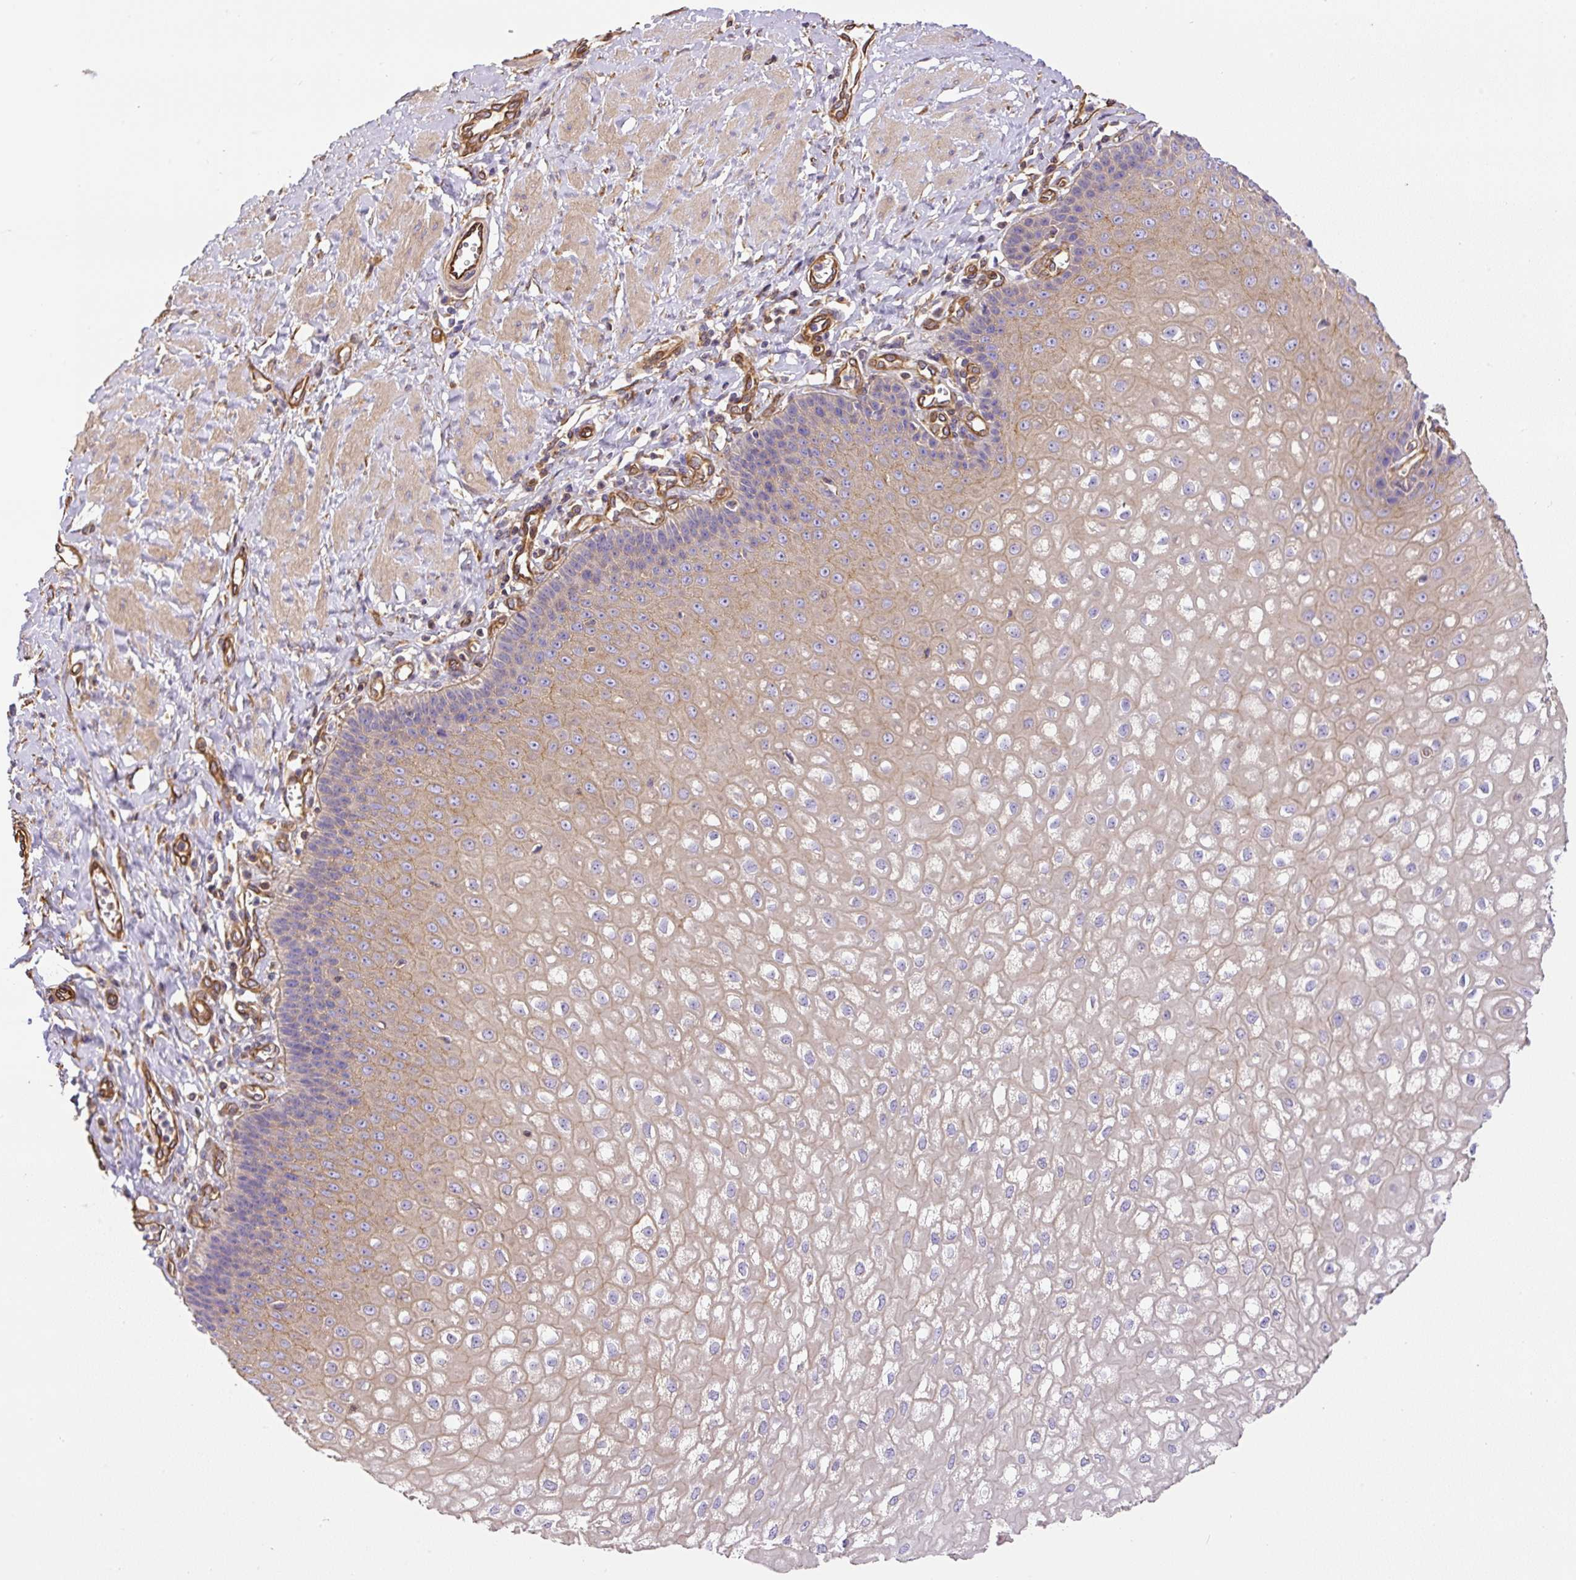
{"staining": {"intensity": "weak", "quantity": "25%-75%", "location": "cytoplasmic/membranous"}, "tissue": "esophagus", "cell_type": "Squamous epithelial cells", "image_type": "normal", "snomed": [{"axis": "morphology", "description": "Normal tissue, NOS"}, {"axis": "topography", "description": "Esophagus"}], "caption": "Immunohistochemistry image of unremarkable esophagus stained for a protein (brown), which shows low levels of weak cytoplasmic/membranous staining in about 25%-75% of squamous epithelial cells.", "gene": "DCTN1", "patient": {"sex": "male", "age": 67}}